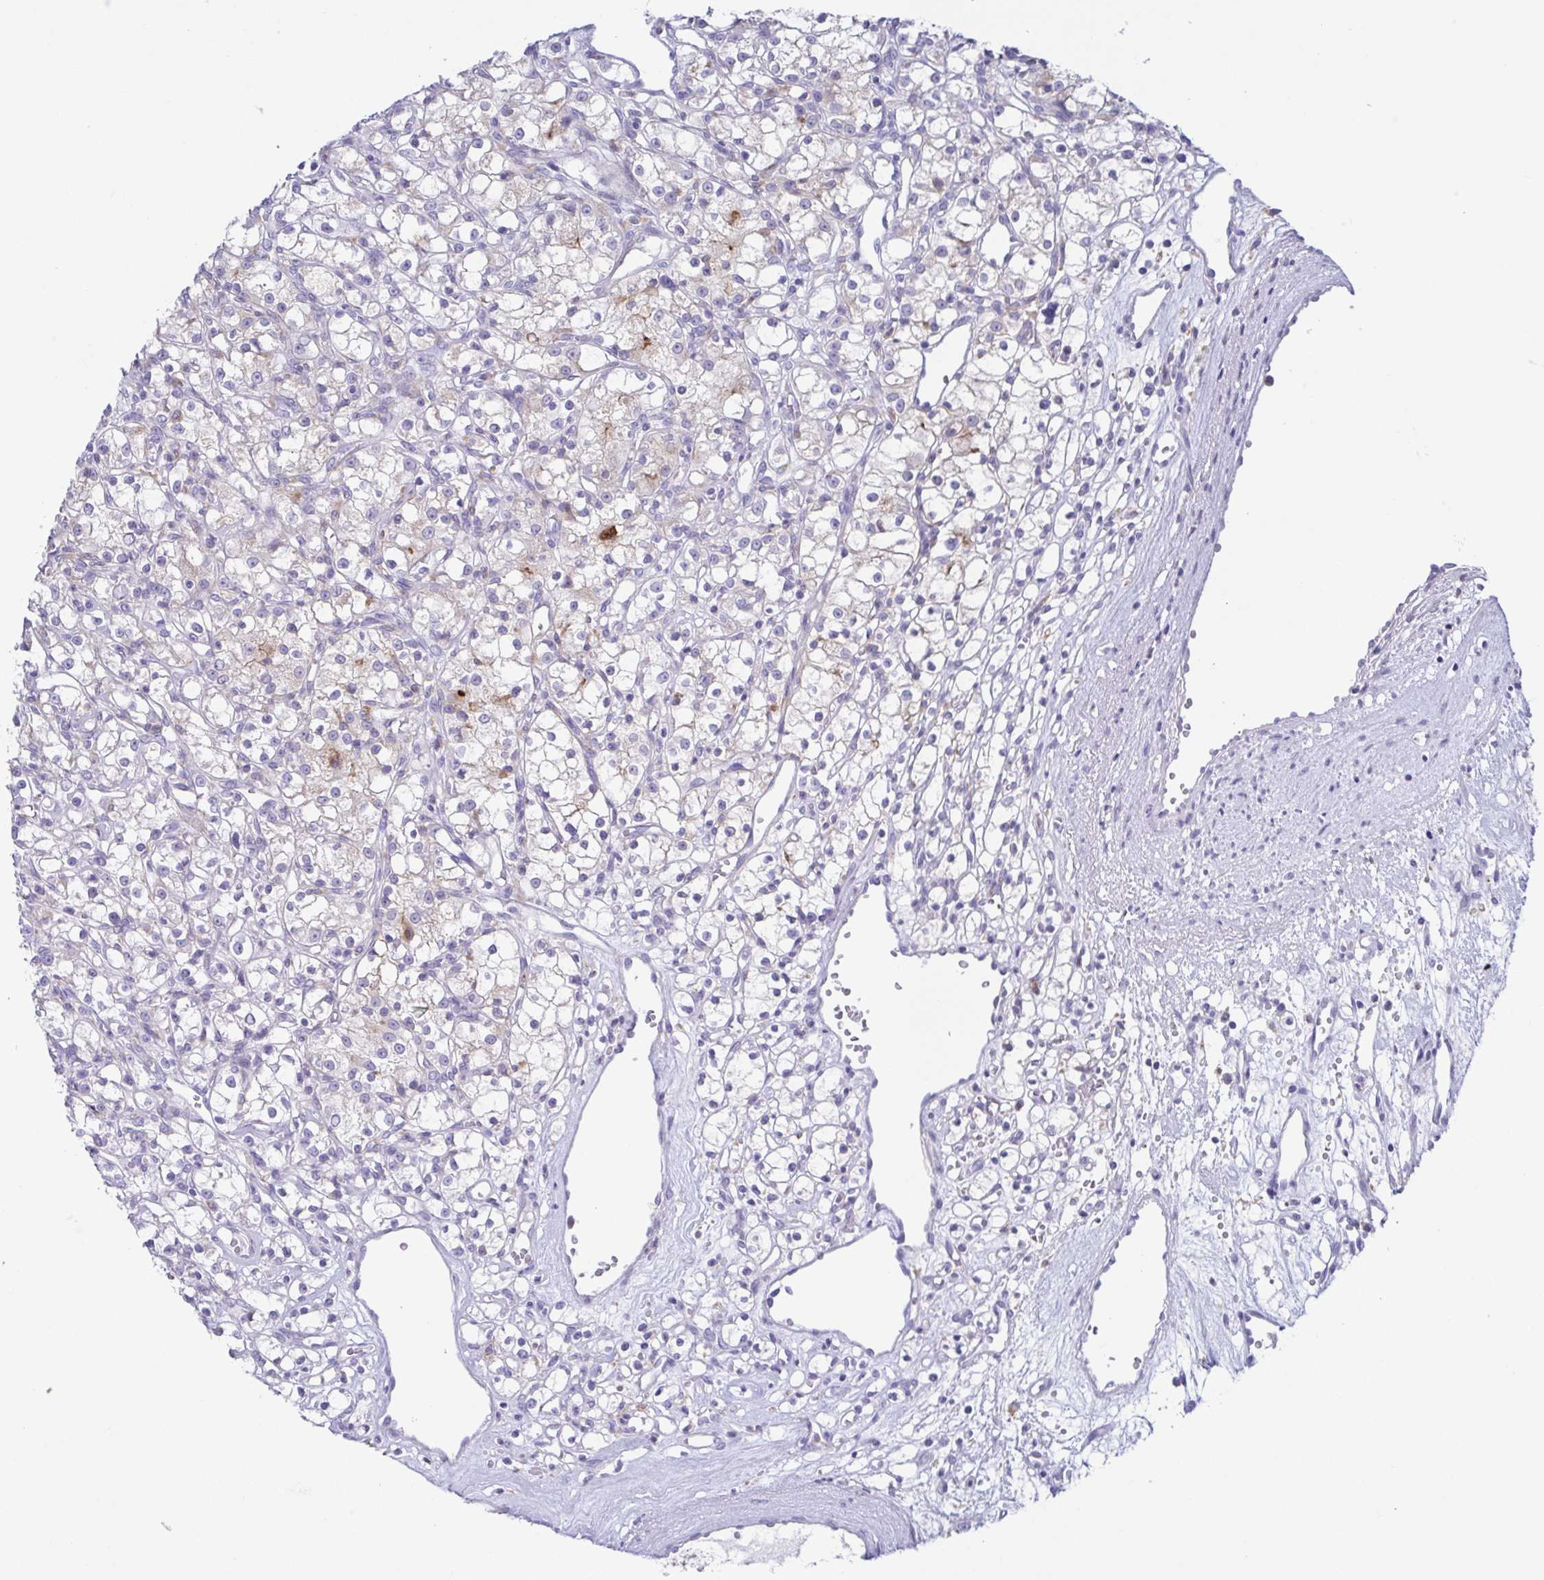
{"staining": {"intensity": "negative", "quantity": "none", "location": "none"}, "tissue": "renal cancer", "cell_type": "Tumor cells", "image_type": "cancer", "snomed": [{"axis": "morphology", "description": "Adenocarcinoma, NOS"}, {"axis": "topography", "description": "Kidney"}], "caption": "Tumor cells show no significant protein expression in renal adenocarcinoma.", "gene": "ATP6V1G2", "patient": {"sex": "female", "age": 59}}